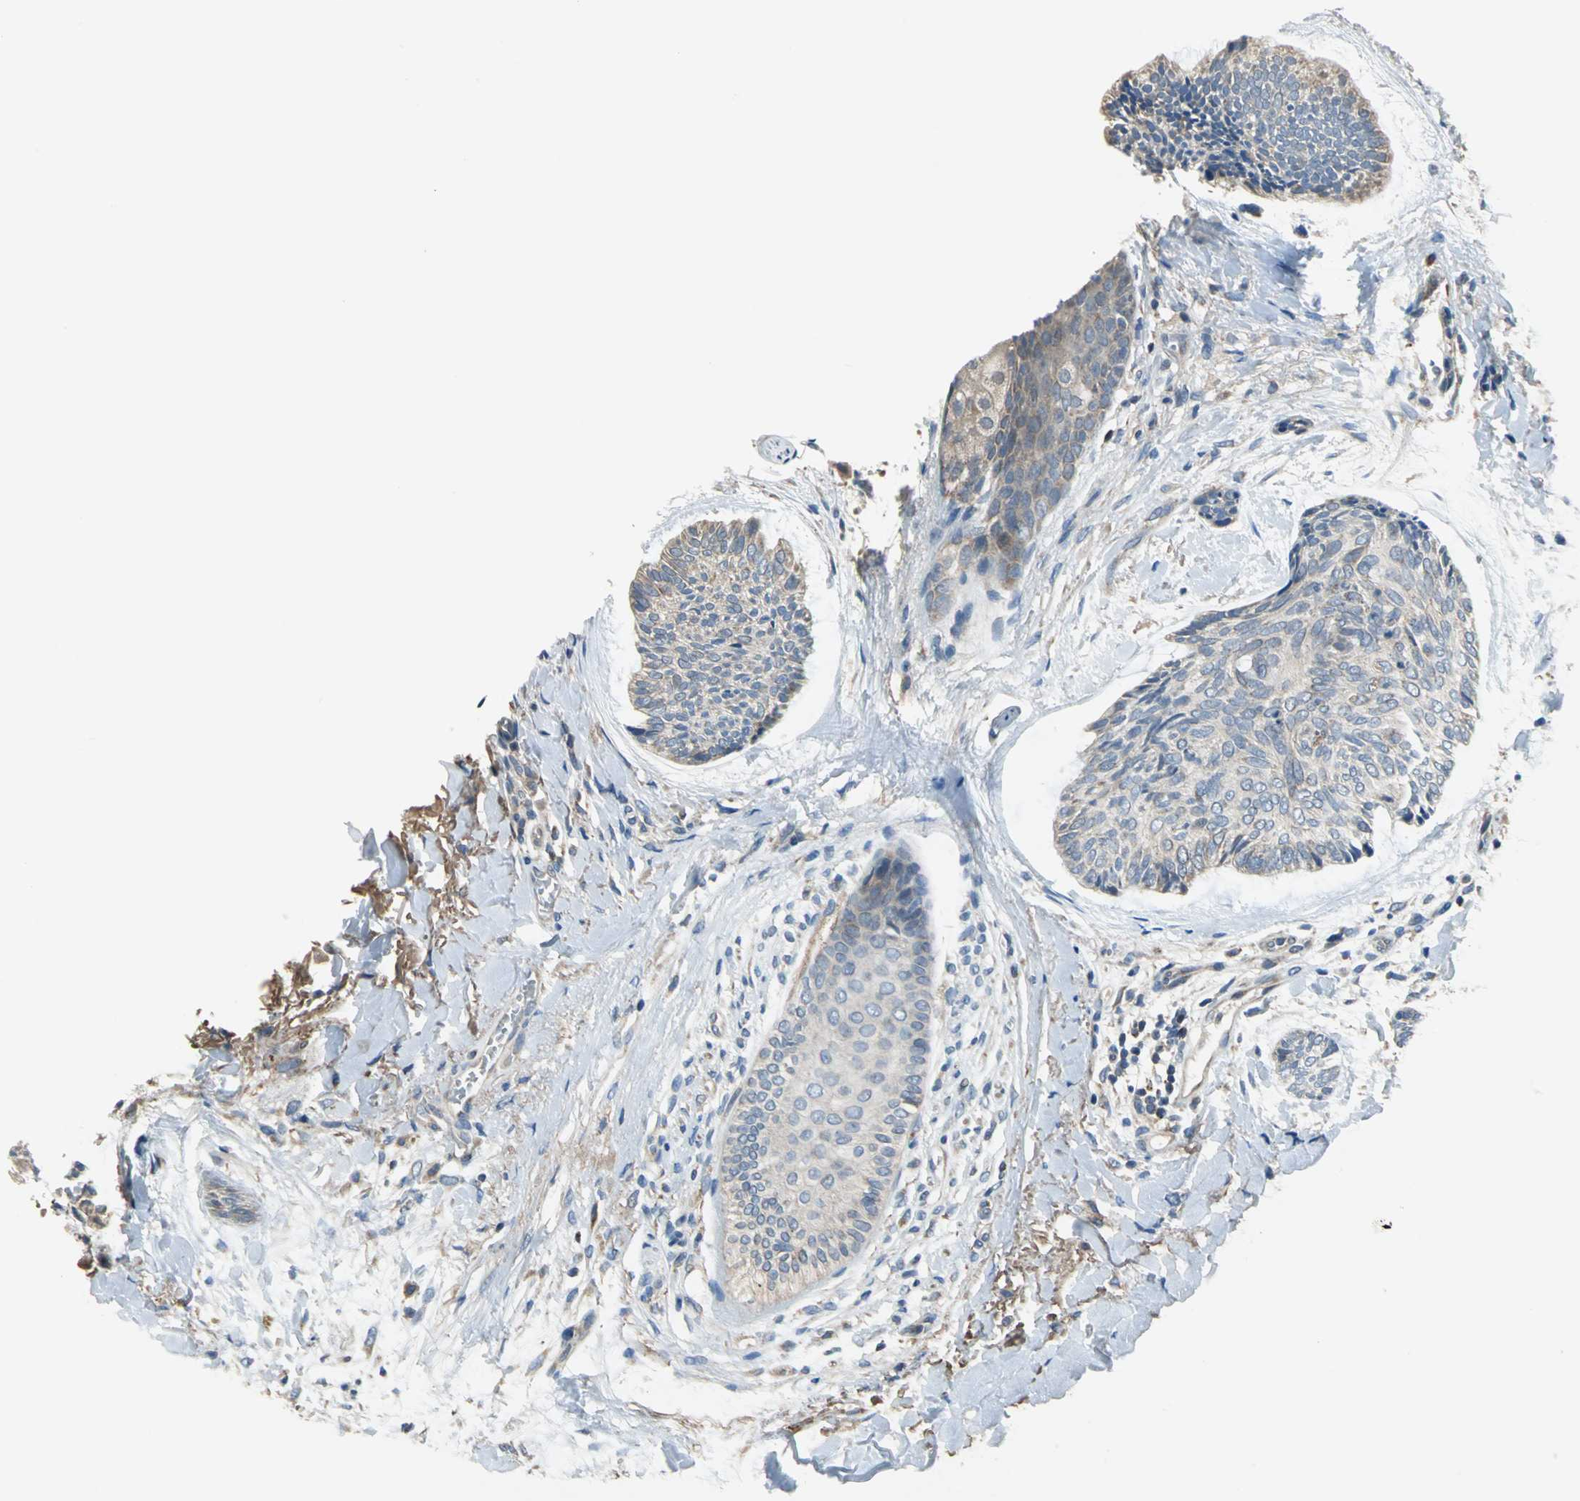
{"staining": {"intensity": "weak", "quantity": "<25%", "location": "cytoplasmic/membranous"}, "tissue": "skin cancer", "cell_type": "Tumor cells", "image_type": "cancer", "snomed": [{"axis": "morphology", "description": "Normal tissue, NOS"}, {"axis": "morphology", "description": "Basal cell carcinoma"}, {"axis": "topography", "description": "Skin"}], "caption": "Human skin basal cell carcinoma stained for a protein using IHC shows no expression in tumor cells.", "gene": "TRAK1", "patient": {"sex": "female", "age": 71}}